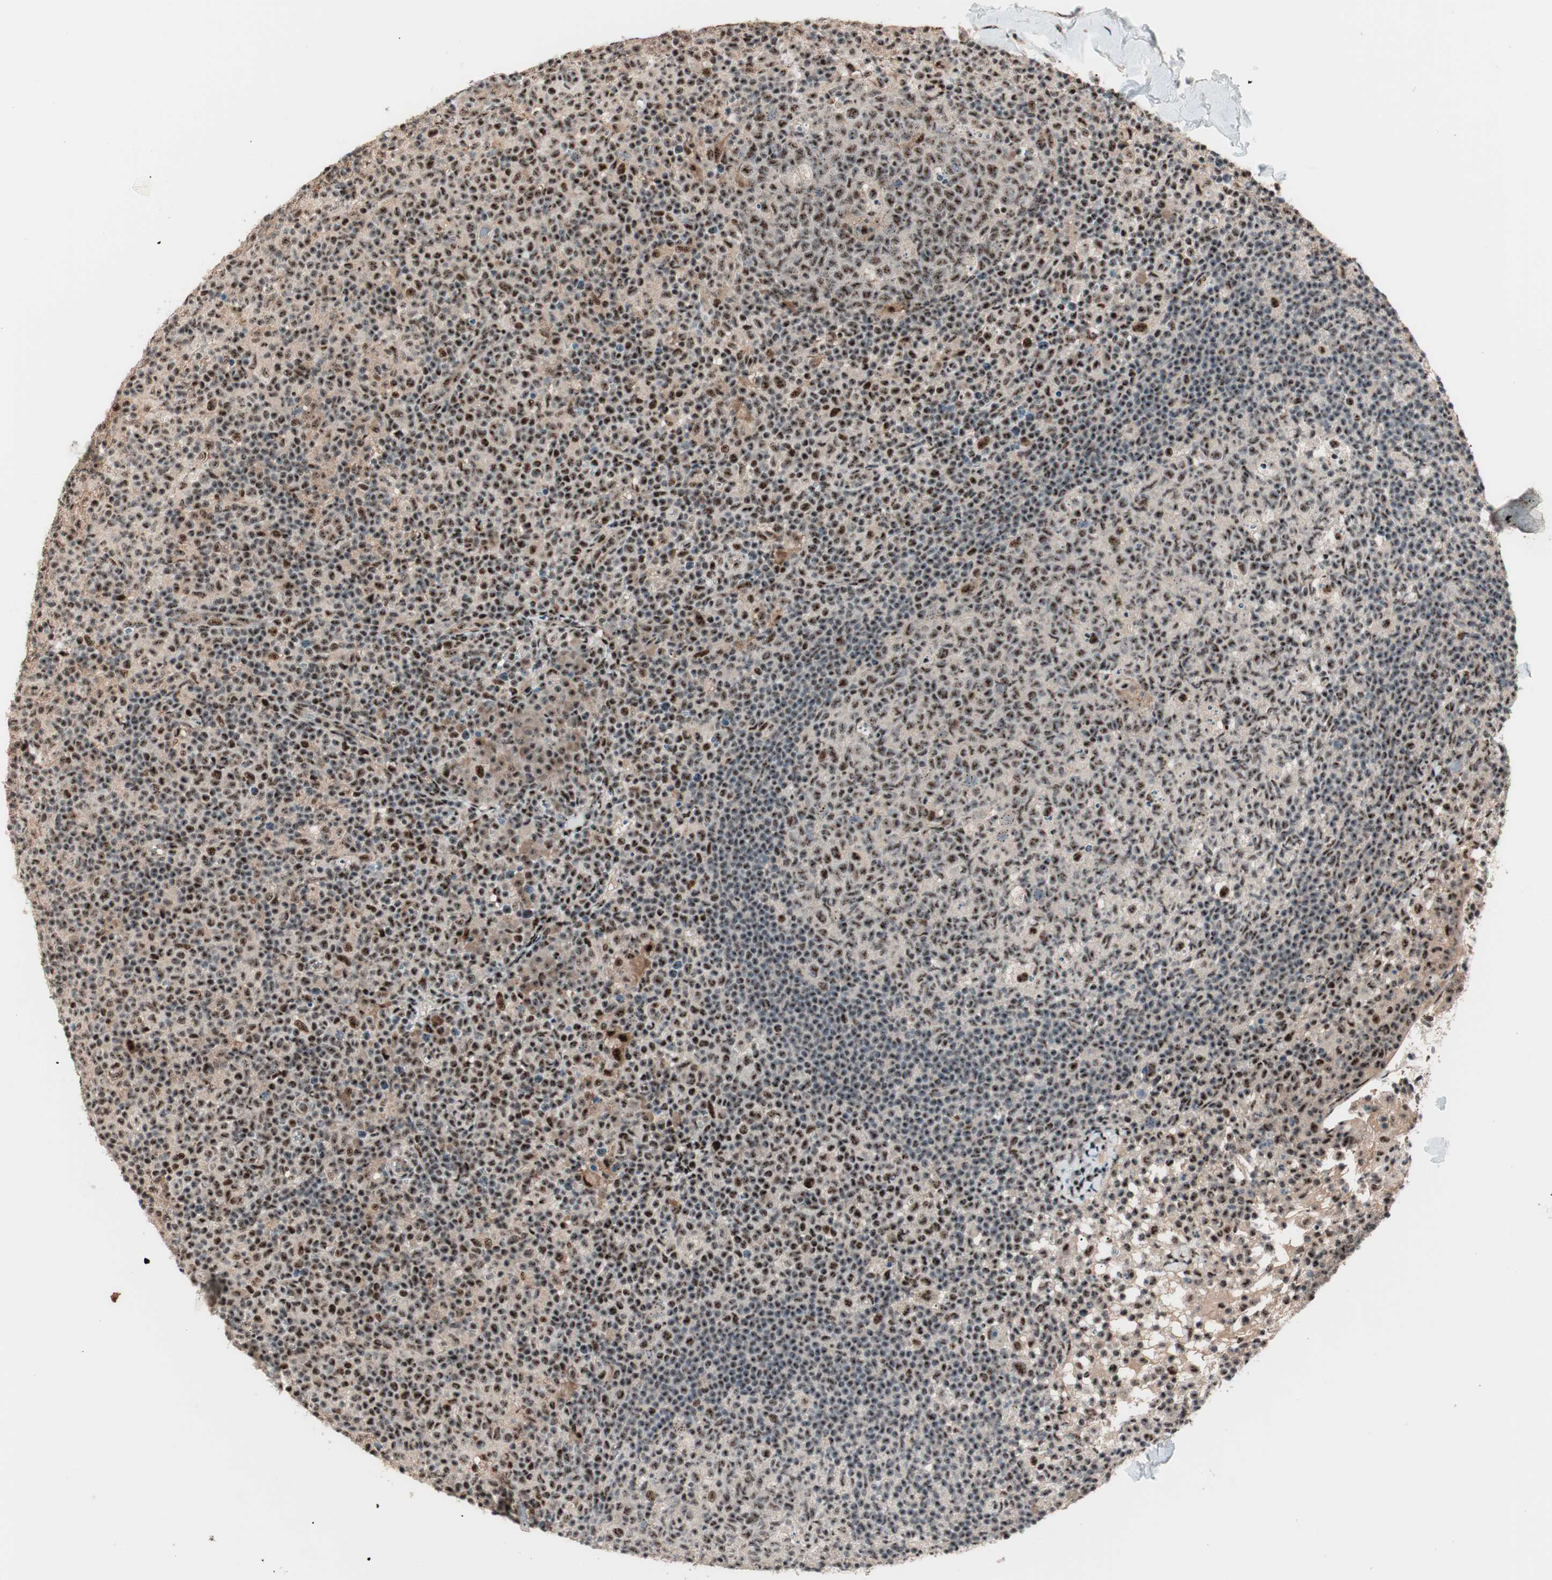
{"staining": {"intensity": "strong", "quantity": ">75%", "location": "nuclear"}, "tissue": "lymph node", "cell_type": "Germinal center cells", "image_type": "normal", "snomed": [{"axis": "morphology", "description": "Normal tissue, NOS"}, {"axis": "morphology", "description": "Inflammation, NOS"}, {"axis": "topography", "description": "Lymph node"}], "caption": "Lymph node stained with DAB immunohistochemistry (IHC) exhibits high levels of strong nuclear staining in about >75% of germinal center cells.", "gene": "NR5A2", "patient": {"sex": "male", "age": 55}}